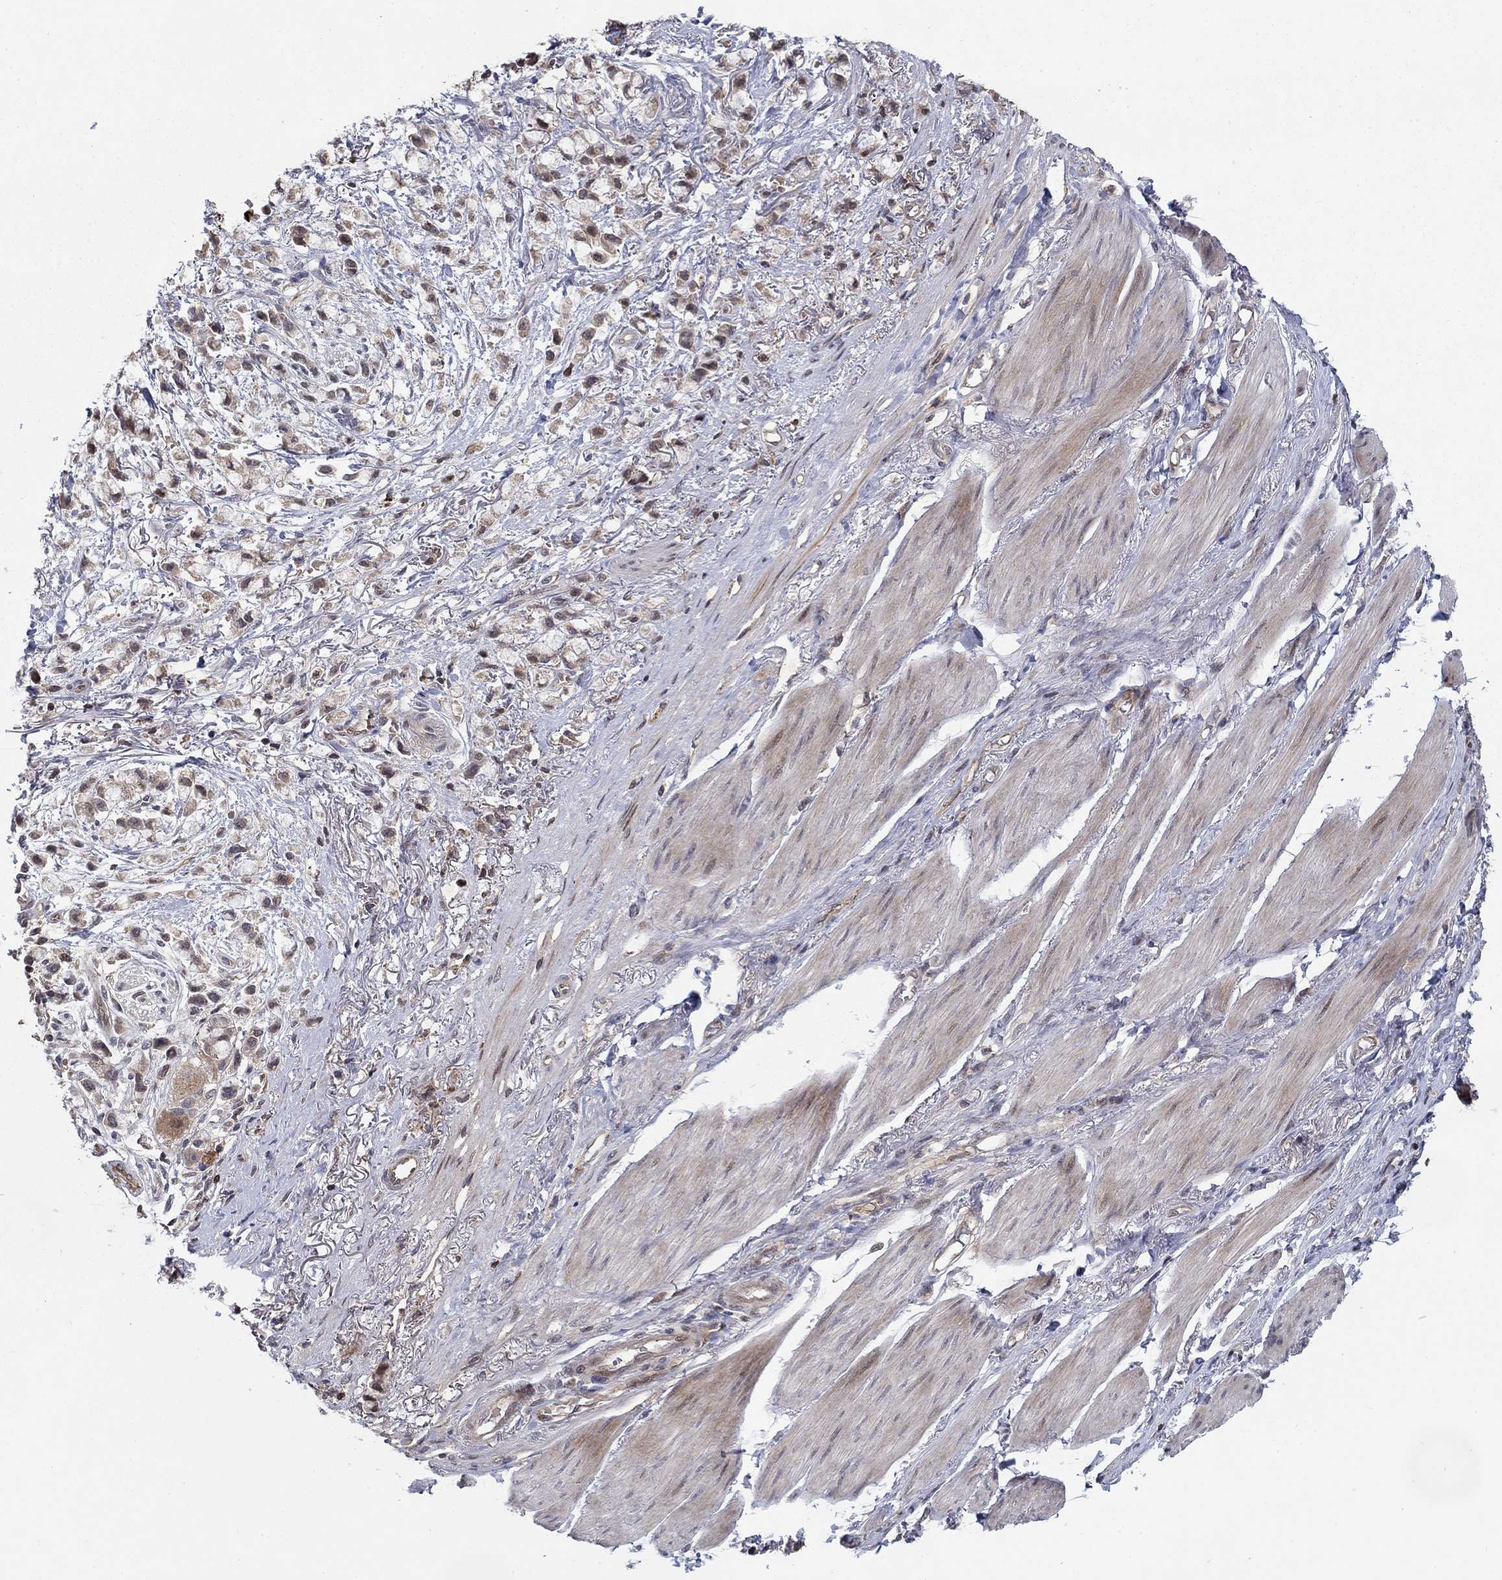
{"staining": {"intensity": "strong", "quantity": "25%-75%", "location": "nuclear"}, "tissue": "stomach cancer", "cell_type": "Tumor cells", "image_type": "cancer", "snomed": [{"axis": "morphology", "description": "Adenocarcinoma, NOS"}, {"axis": "topography", "description": "Stomach"}], "caption": "Stomach cancer tissue displays strong nuclear staining in approximately 25%-75% of tumor cells, visualized by immunohistochemistry.", "gene": "LPCAT4", "patient": {"sex": "female", "age": 81}}